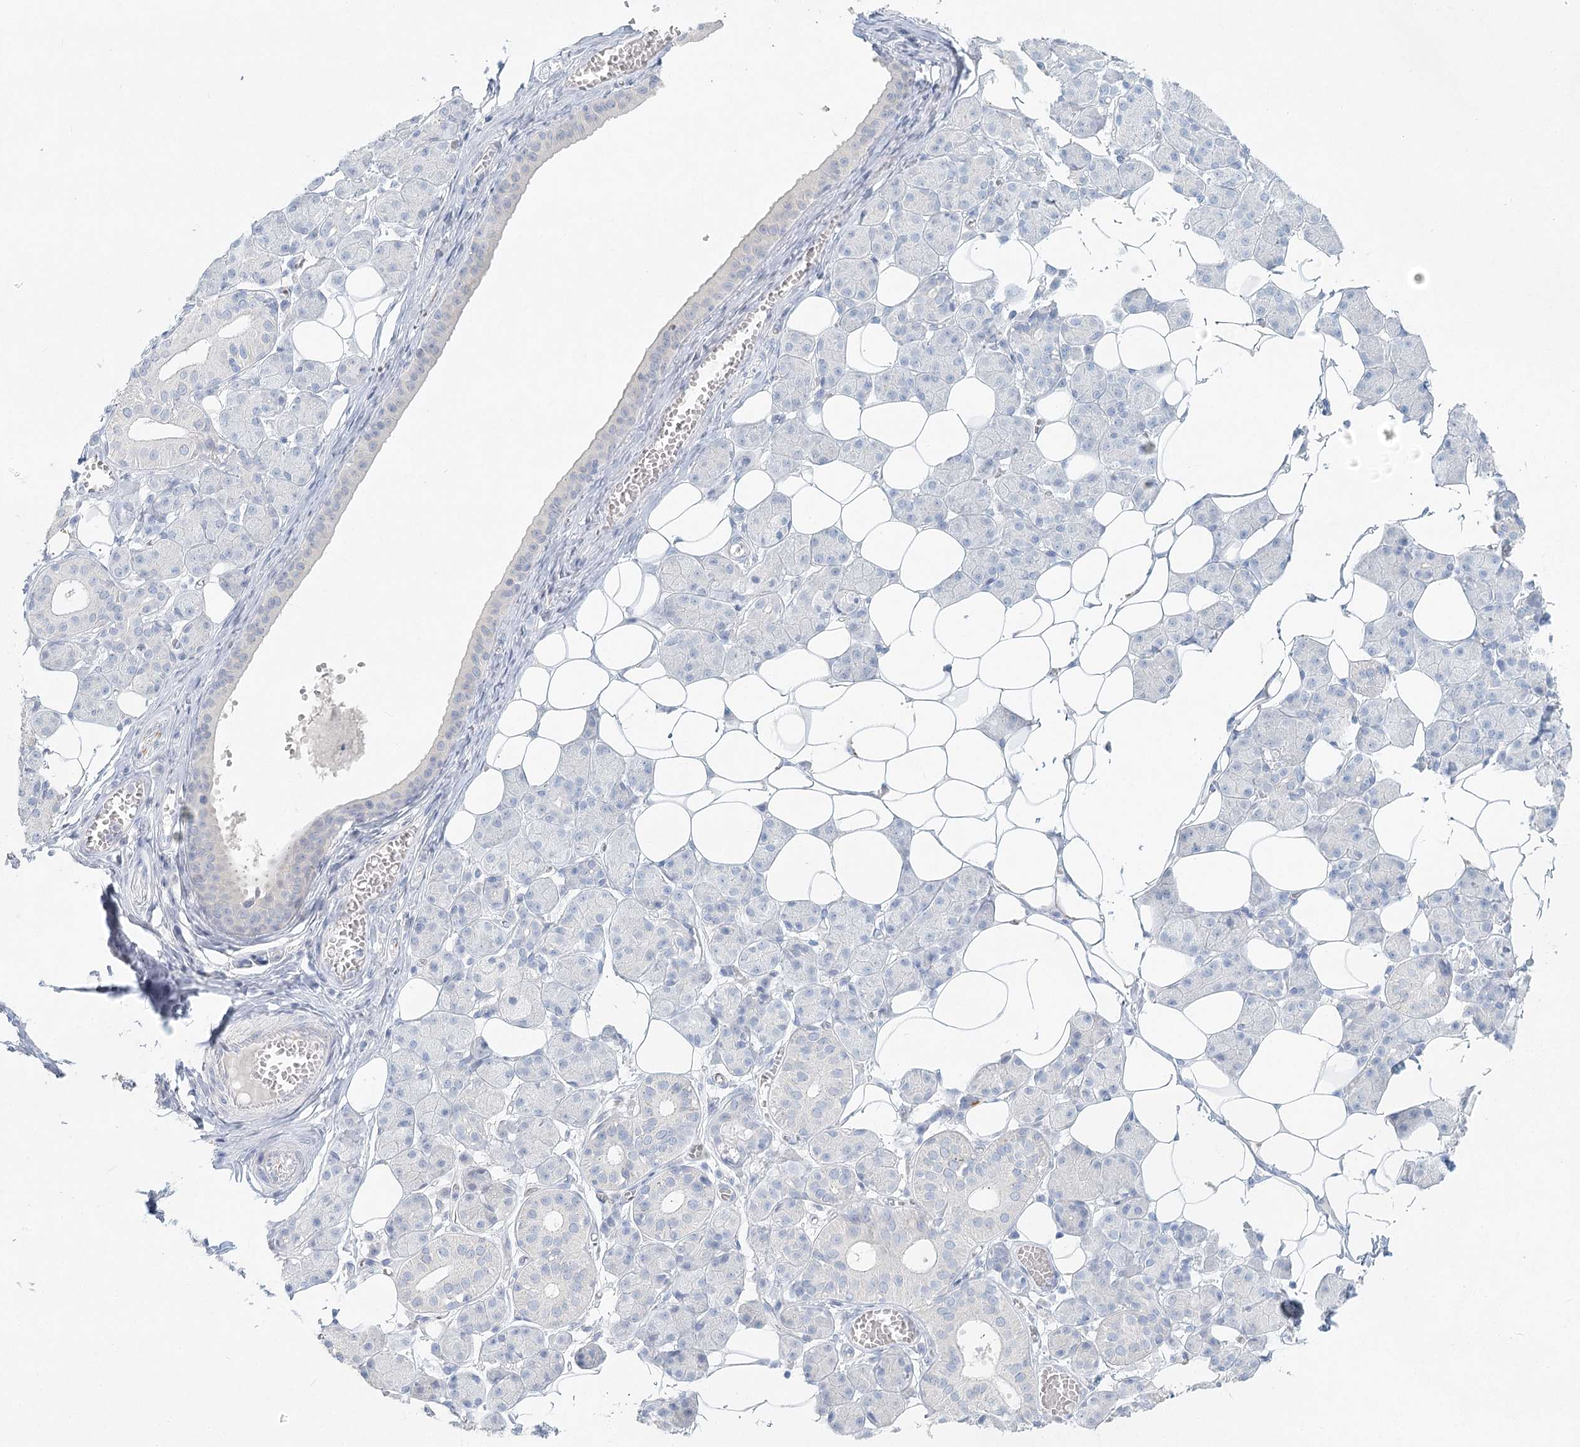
{"staining": {"intensity": "negative", "quantity": "none", "location": "none"}, "tissue": "salivary gland", "cell_type": "Glandular cells", "image_type": "normal", "snomed": [{"axis": "morphology", "description": "Normal tissue, NOS"}, {"axis": "topography", "description": "Salivary gland"}], "caption": "The image demonstrates no significant staining in glandular cells of salivary gland.", "gene": "LRP2BP", "patient": {"sex": "female", "age": 33}}